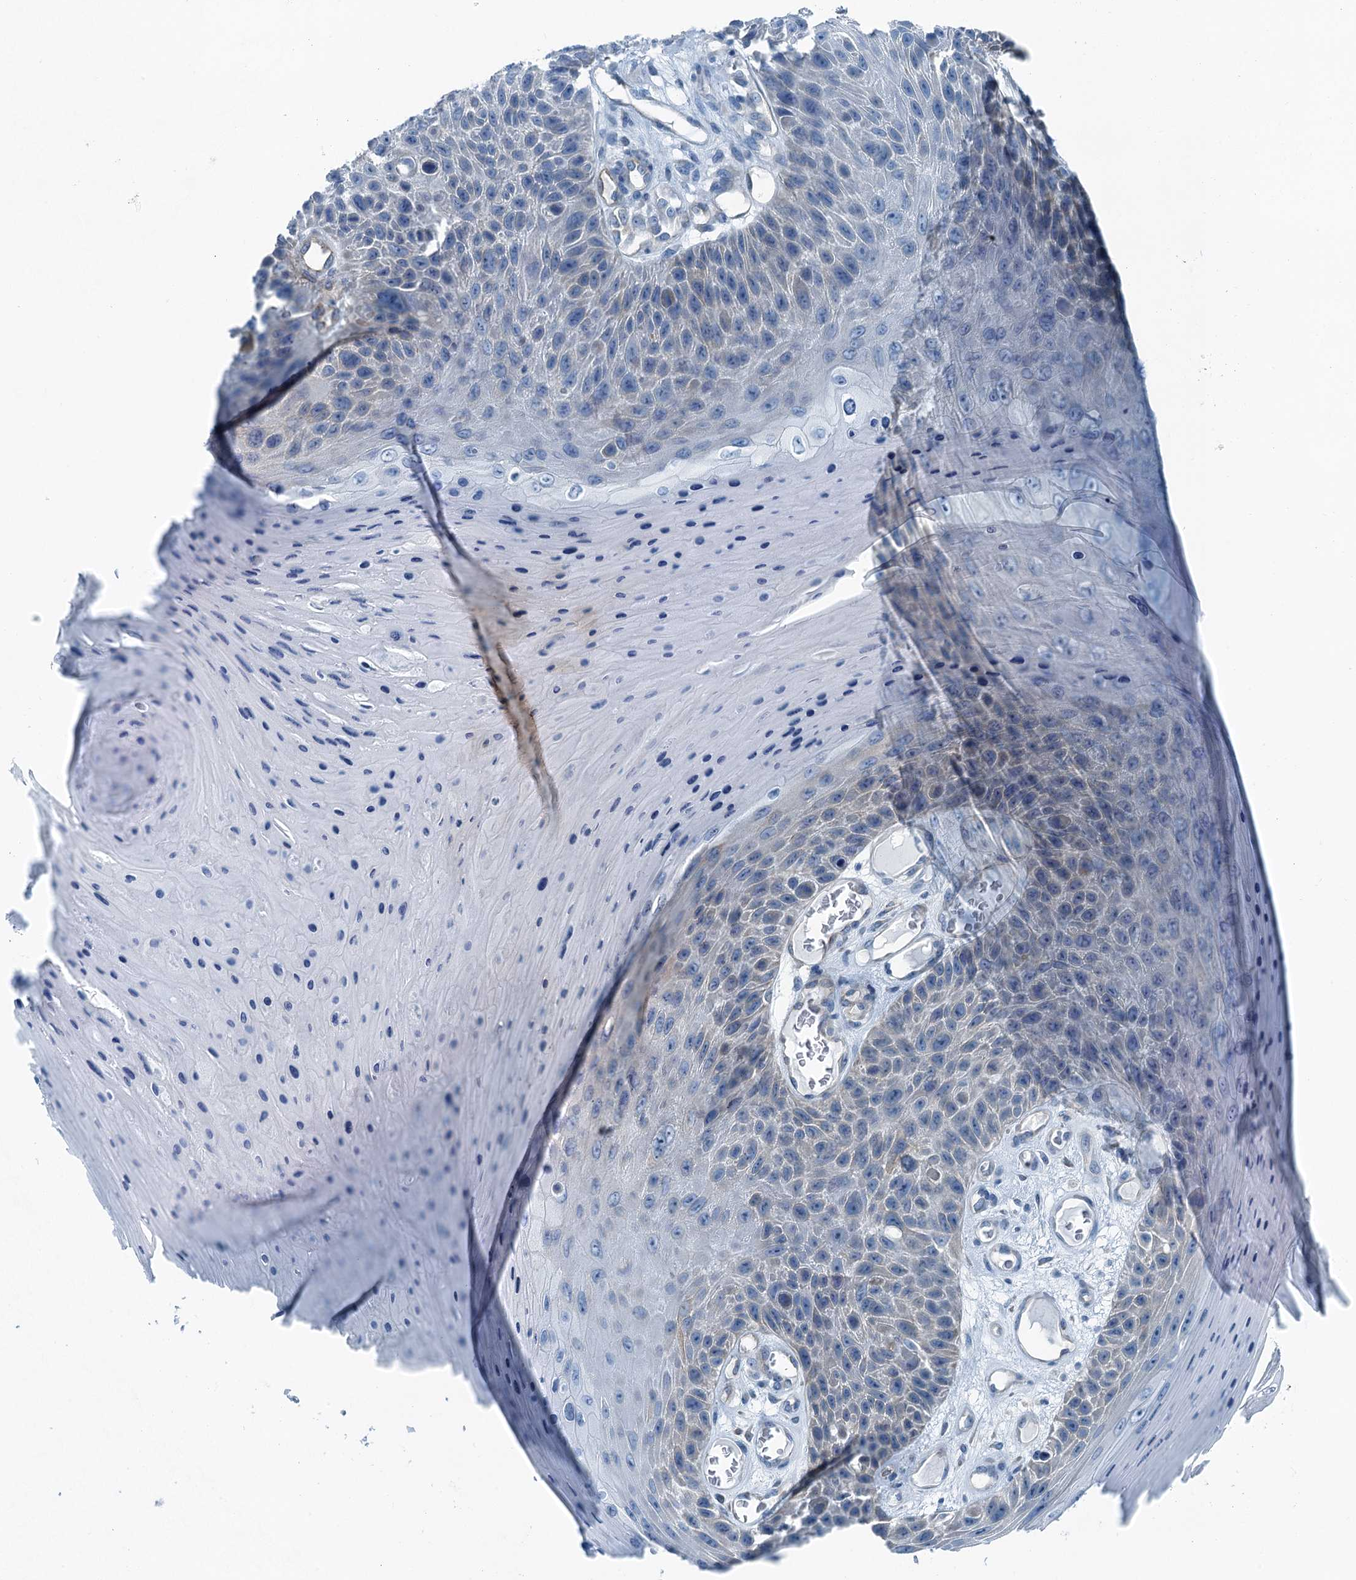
{"staining": {"intensity": "negative", "quantity": "none", "location": "none"}, "tissue": "skin cancer", "cell_type": "Tumor cells", "image_type": "cancer", "snomed": [{"axis": "morphology", "description": "Squamous cell carcinoma, NOS"}, {"axis": "topography", "description": "Skin"}], "caption": "Tumor cells show no significant protein staining in skin squamous cell carcinoma.", "gene": "TMOD2", "patient": {"sex": "female", "age": 88}}